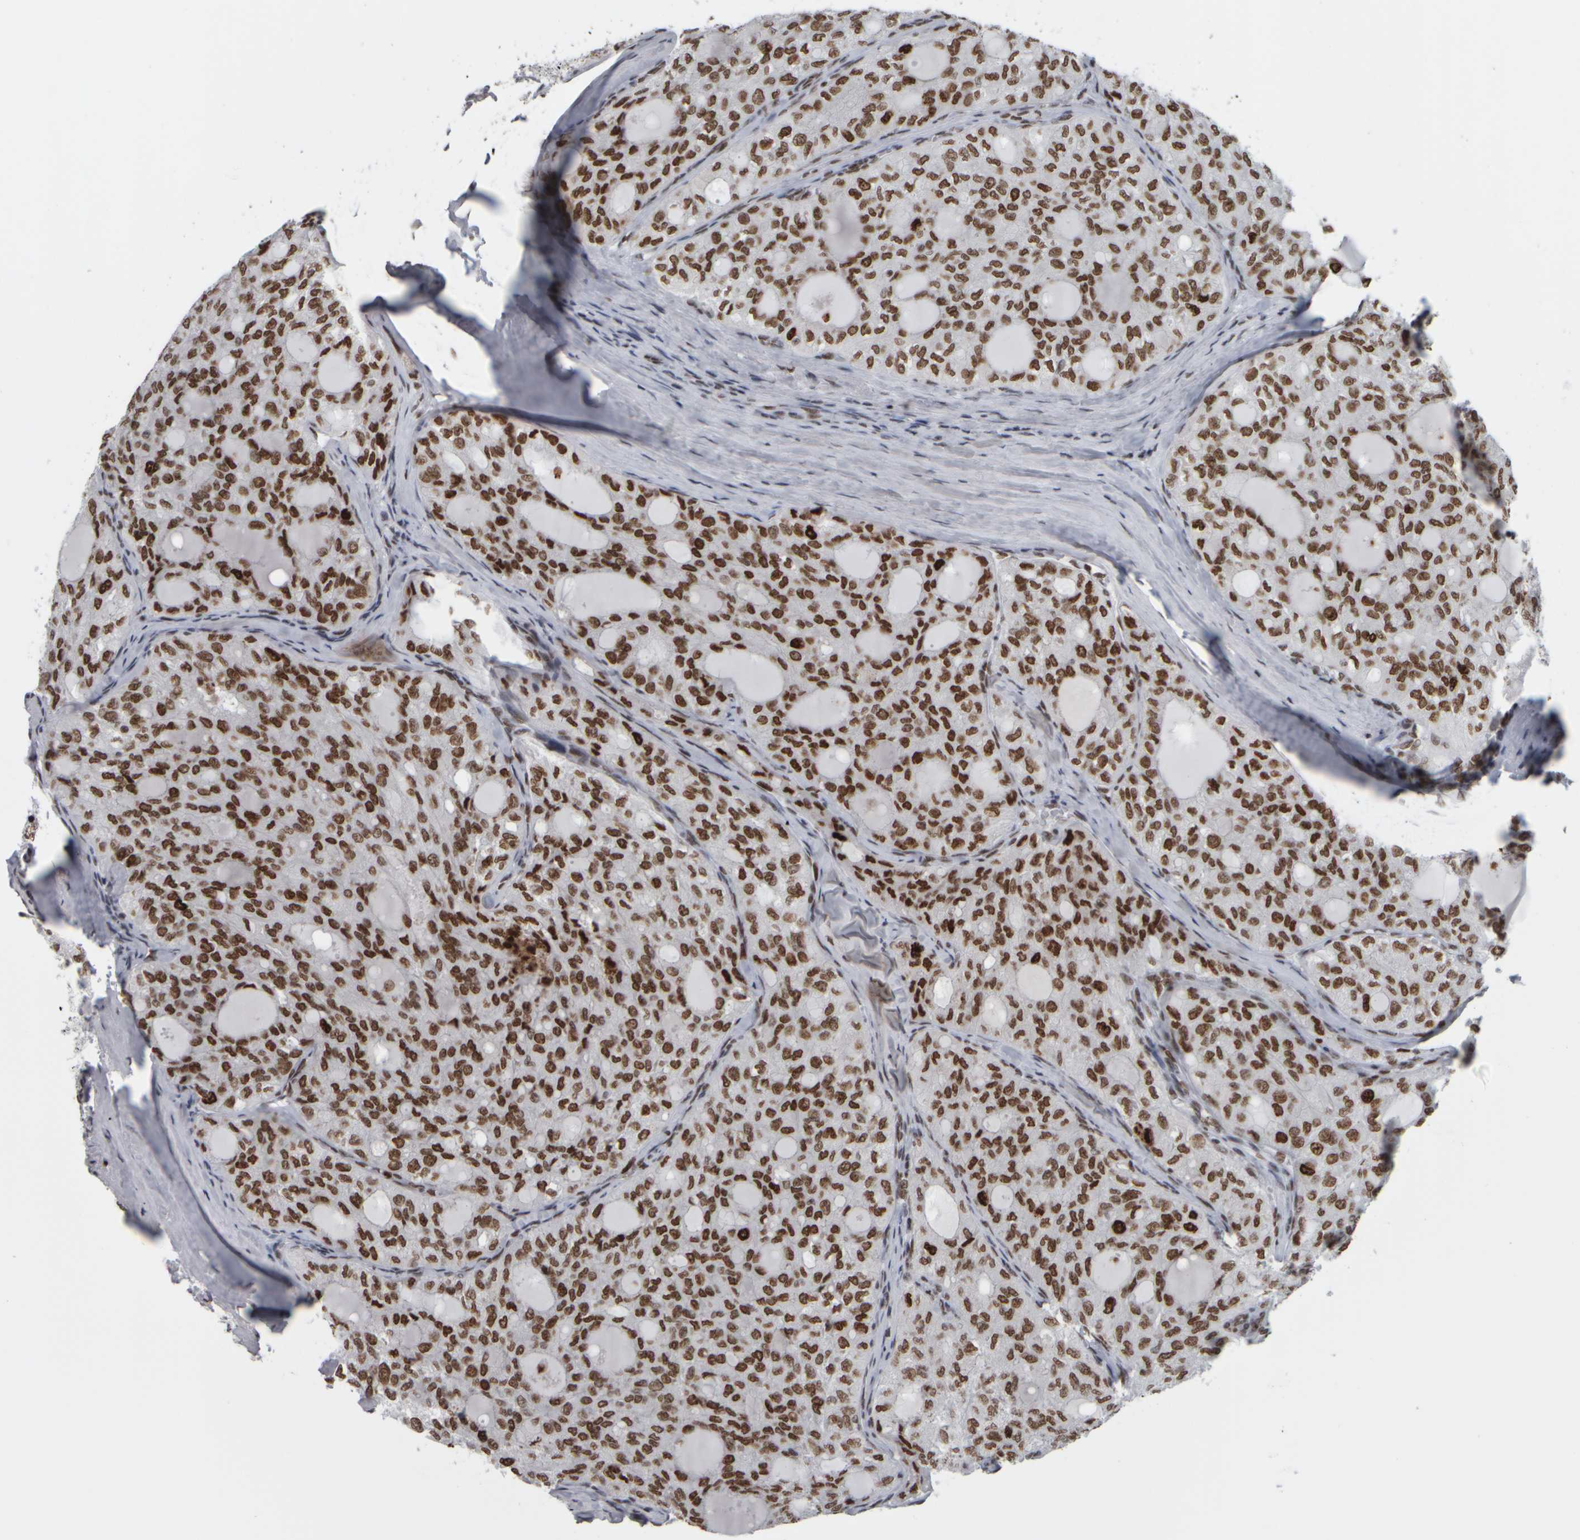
{"staining": {"intensity": "strong", "quantity": ">75%", "location": "nuclear"}, "tissue": "thyroid cancer", "cell_type": "Tumor cells", "image_type": "cancer", "snomed": [{"axis": "morphology", "description": "Follicular adenoma carcinoma, NOS"}, {"axis": "topography", "description": "Thyroid gland"}], "caption": "Protein analysis of thyroid cancer tissue exhibits strong nuclear expression in about >75% of tumor cells. The protein is shown in brown color, while the nuclei are stained blue.", "gene": "TOP2B", "patient": {"sex": "male", "age": 75}}